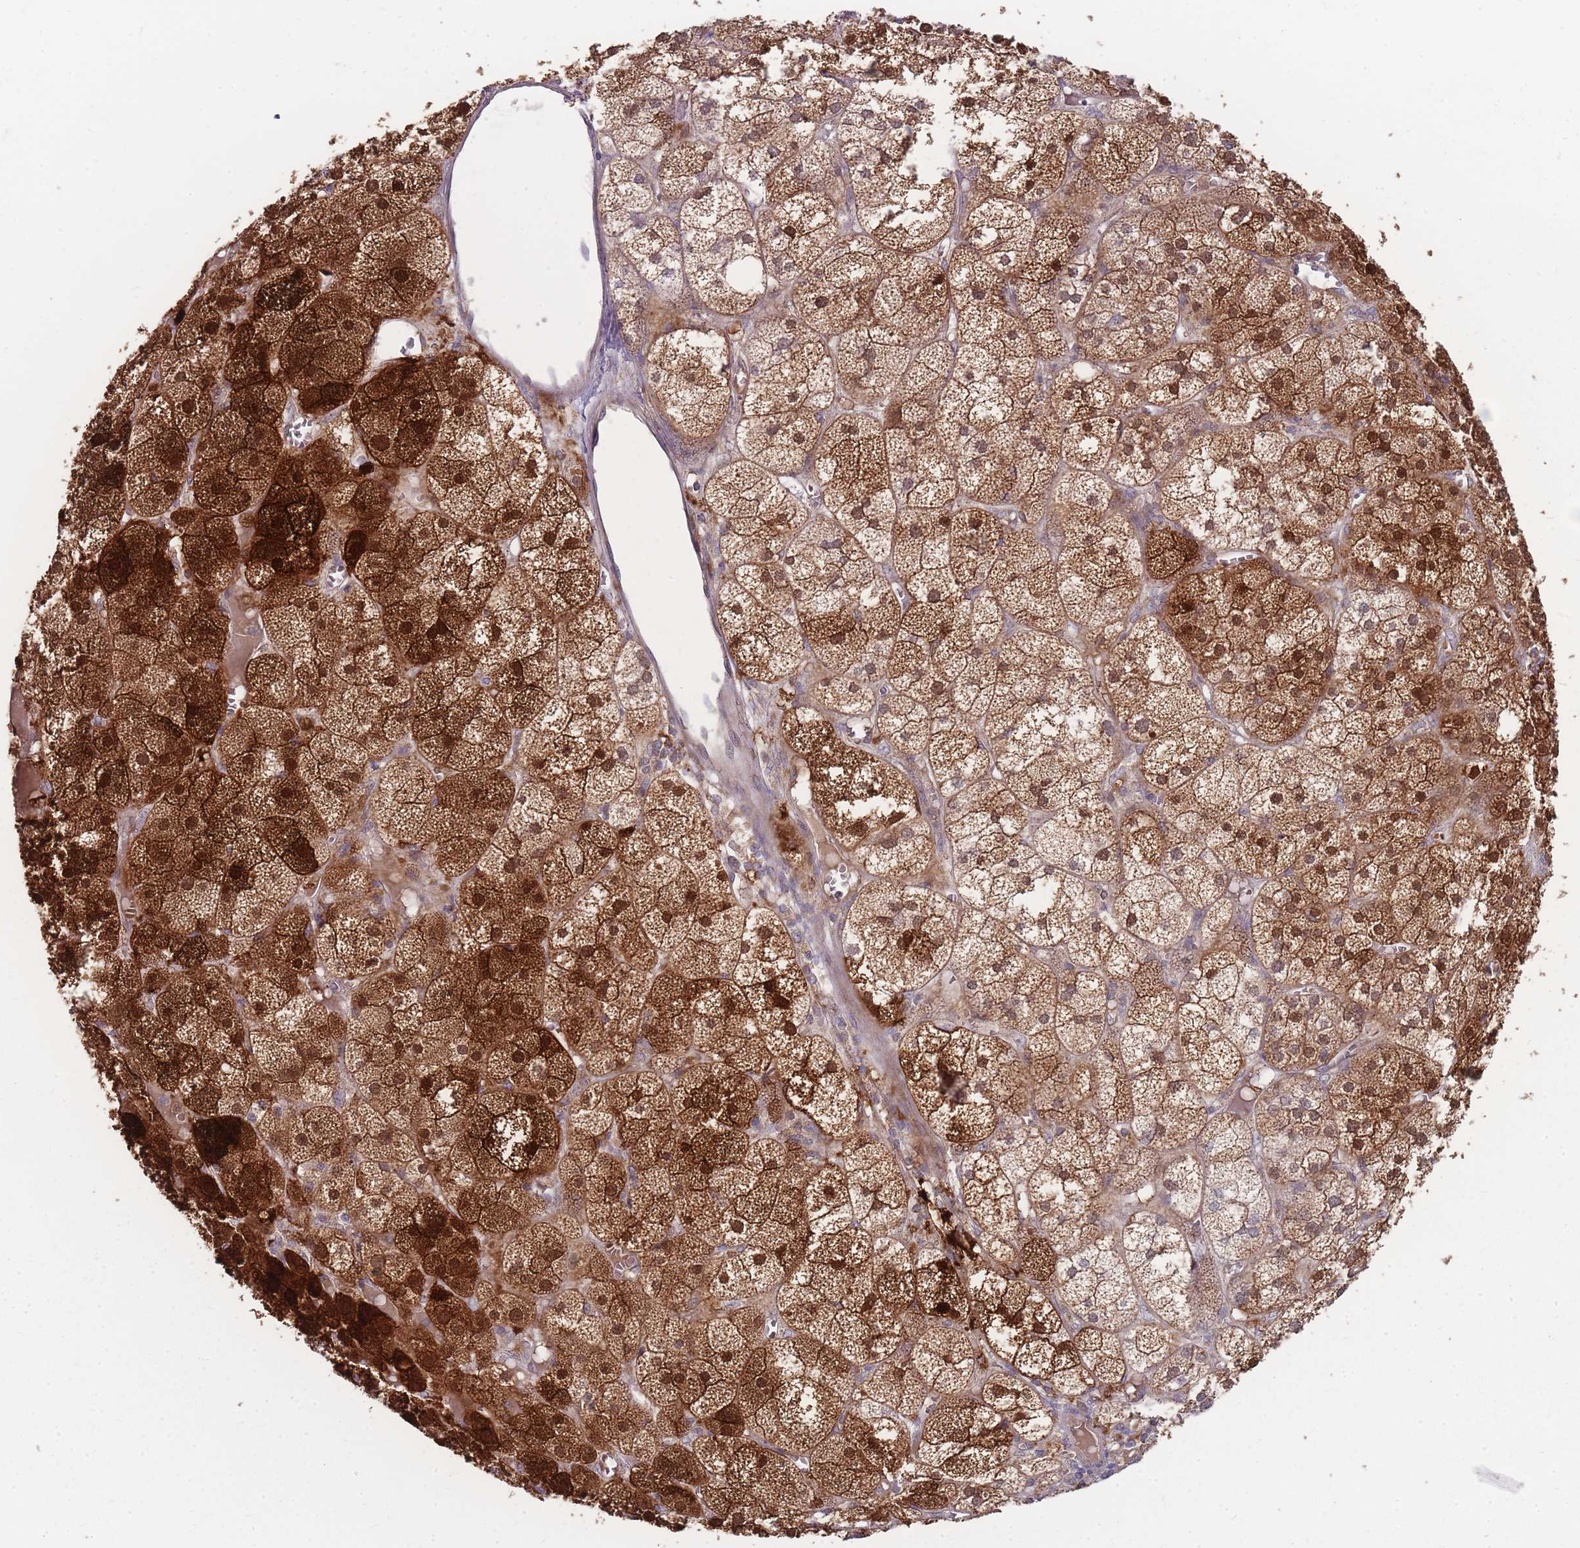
{"staining": {"intensity": "strong", "quantity": ">75%", "location": "cytoplasmic/membranous"}, "tissue": "adrenal gland", "cell_type": "Glandular cells", "image_type": "normal", "snomed": [{"axis": "morphology", "description": "Normal tissue, NOS"}, {"axis": "topography", "description": "Adrenal gland"}], "caption": "Approximately >75% of glandular cells in unremarkable human adrenal gland show strong cytoplasmic/membranous protein positivity as visualized by brown immunohistochemical staining.", "gene": "SLC35B4", "patient": {"sex": "female", "age": 61}}